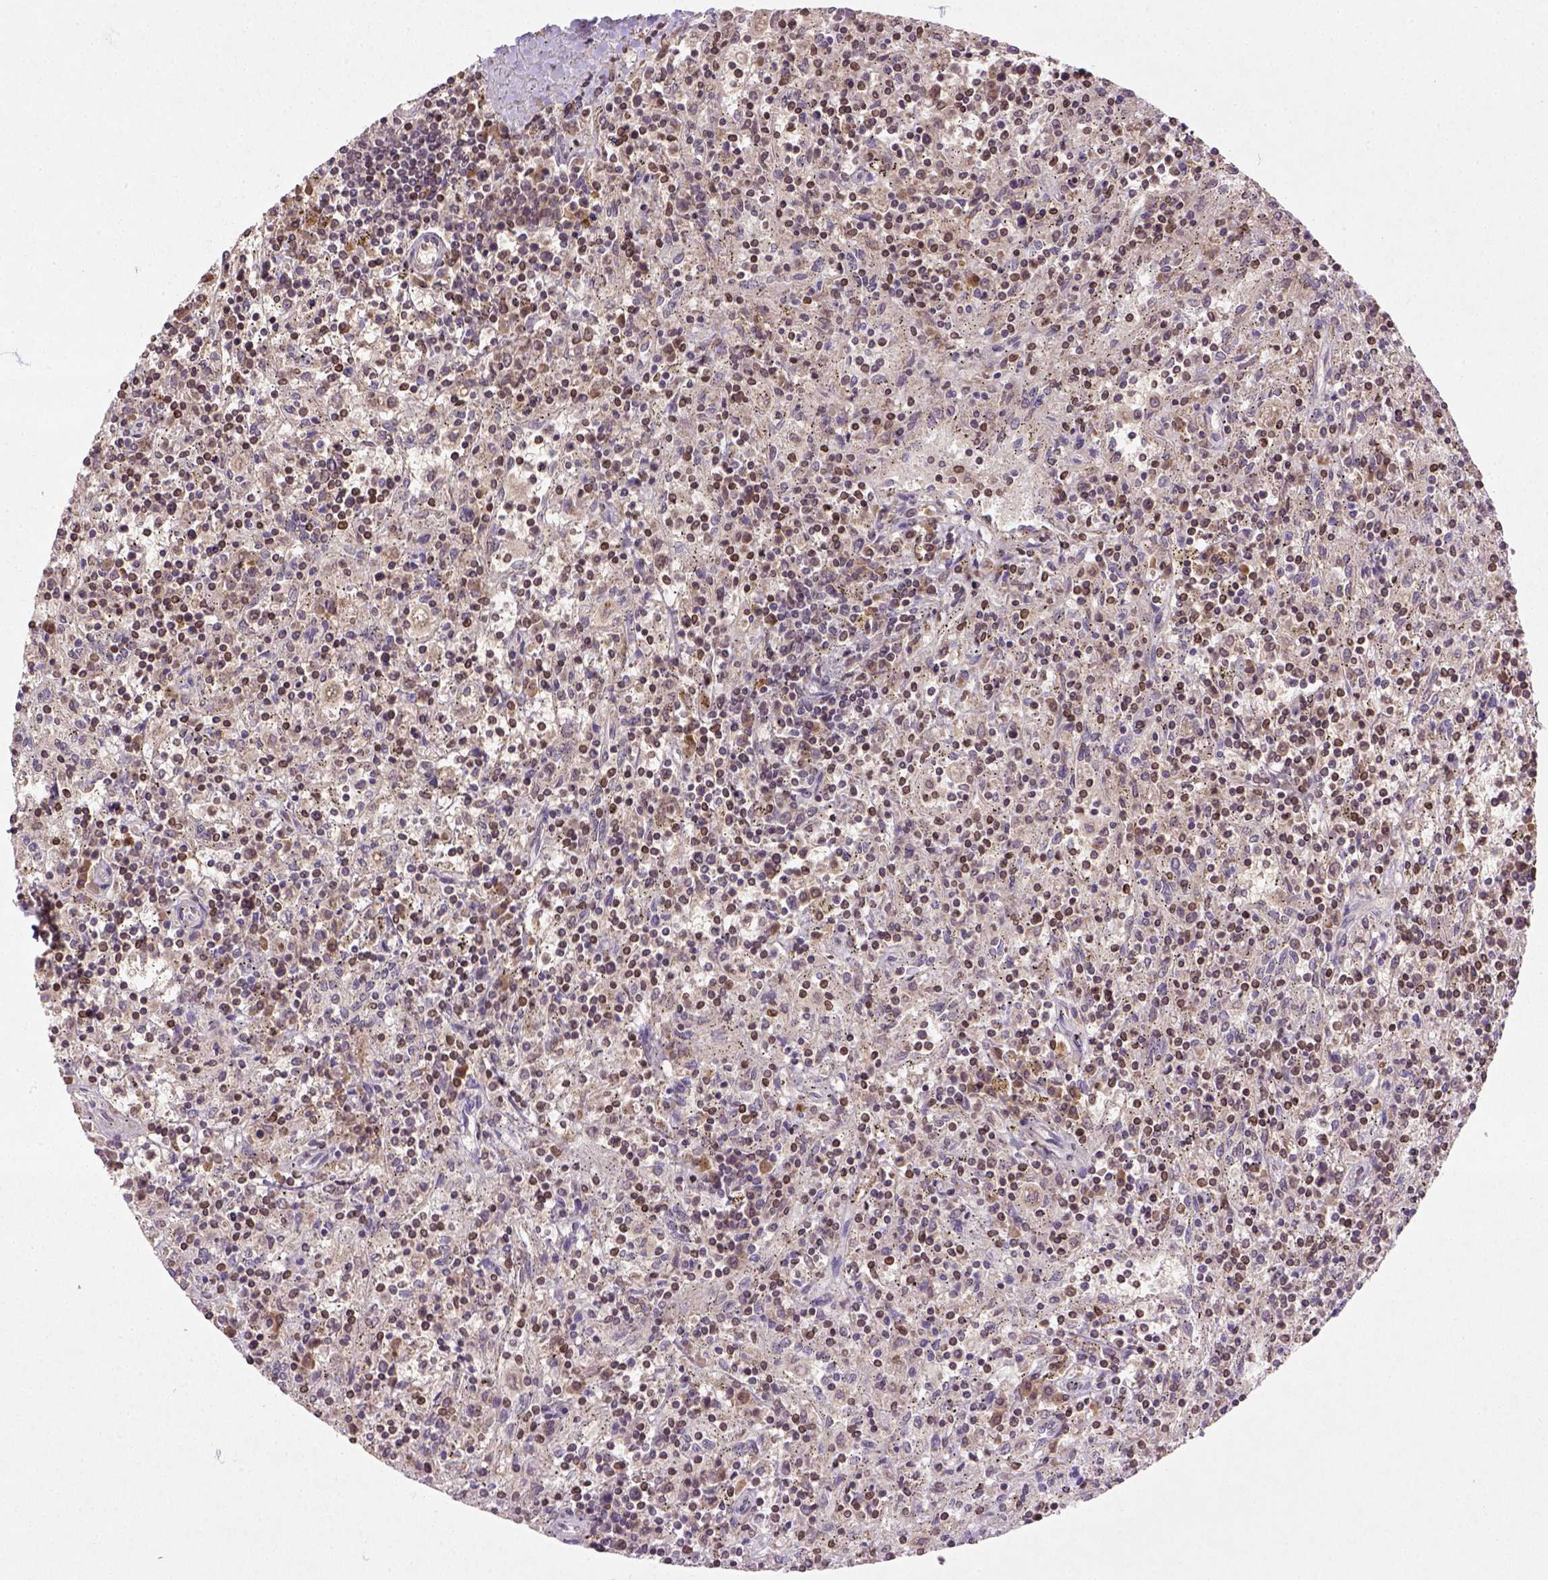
{"staining": {"intensity": "moderate", "quantity": "25%-75%", "location": "nuclear"}, "tissue": "lymphoma", "cell_type": "Tumor cells", "image_type": "cancer", "snomed": [{"axis": "morphology", "description": "Malignant lymphoma, non-Hodgkin's type, Low grade"}, {"axis": "topography", "description": "Spleen"}], "caption": "Lymphoma tissue demonstrates moderate nuclear expression in approximately 25%-75% of tumor cells", "gene": "NUDT3", "patient": {"sex": "male", "age": 62}}